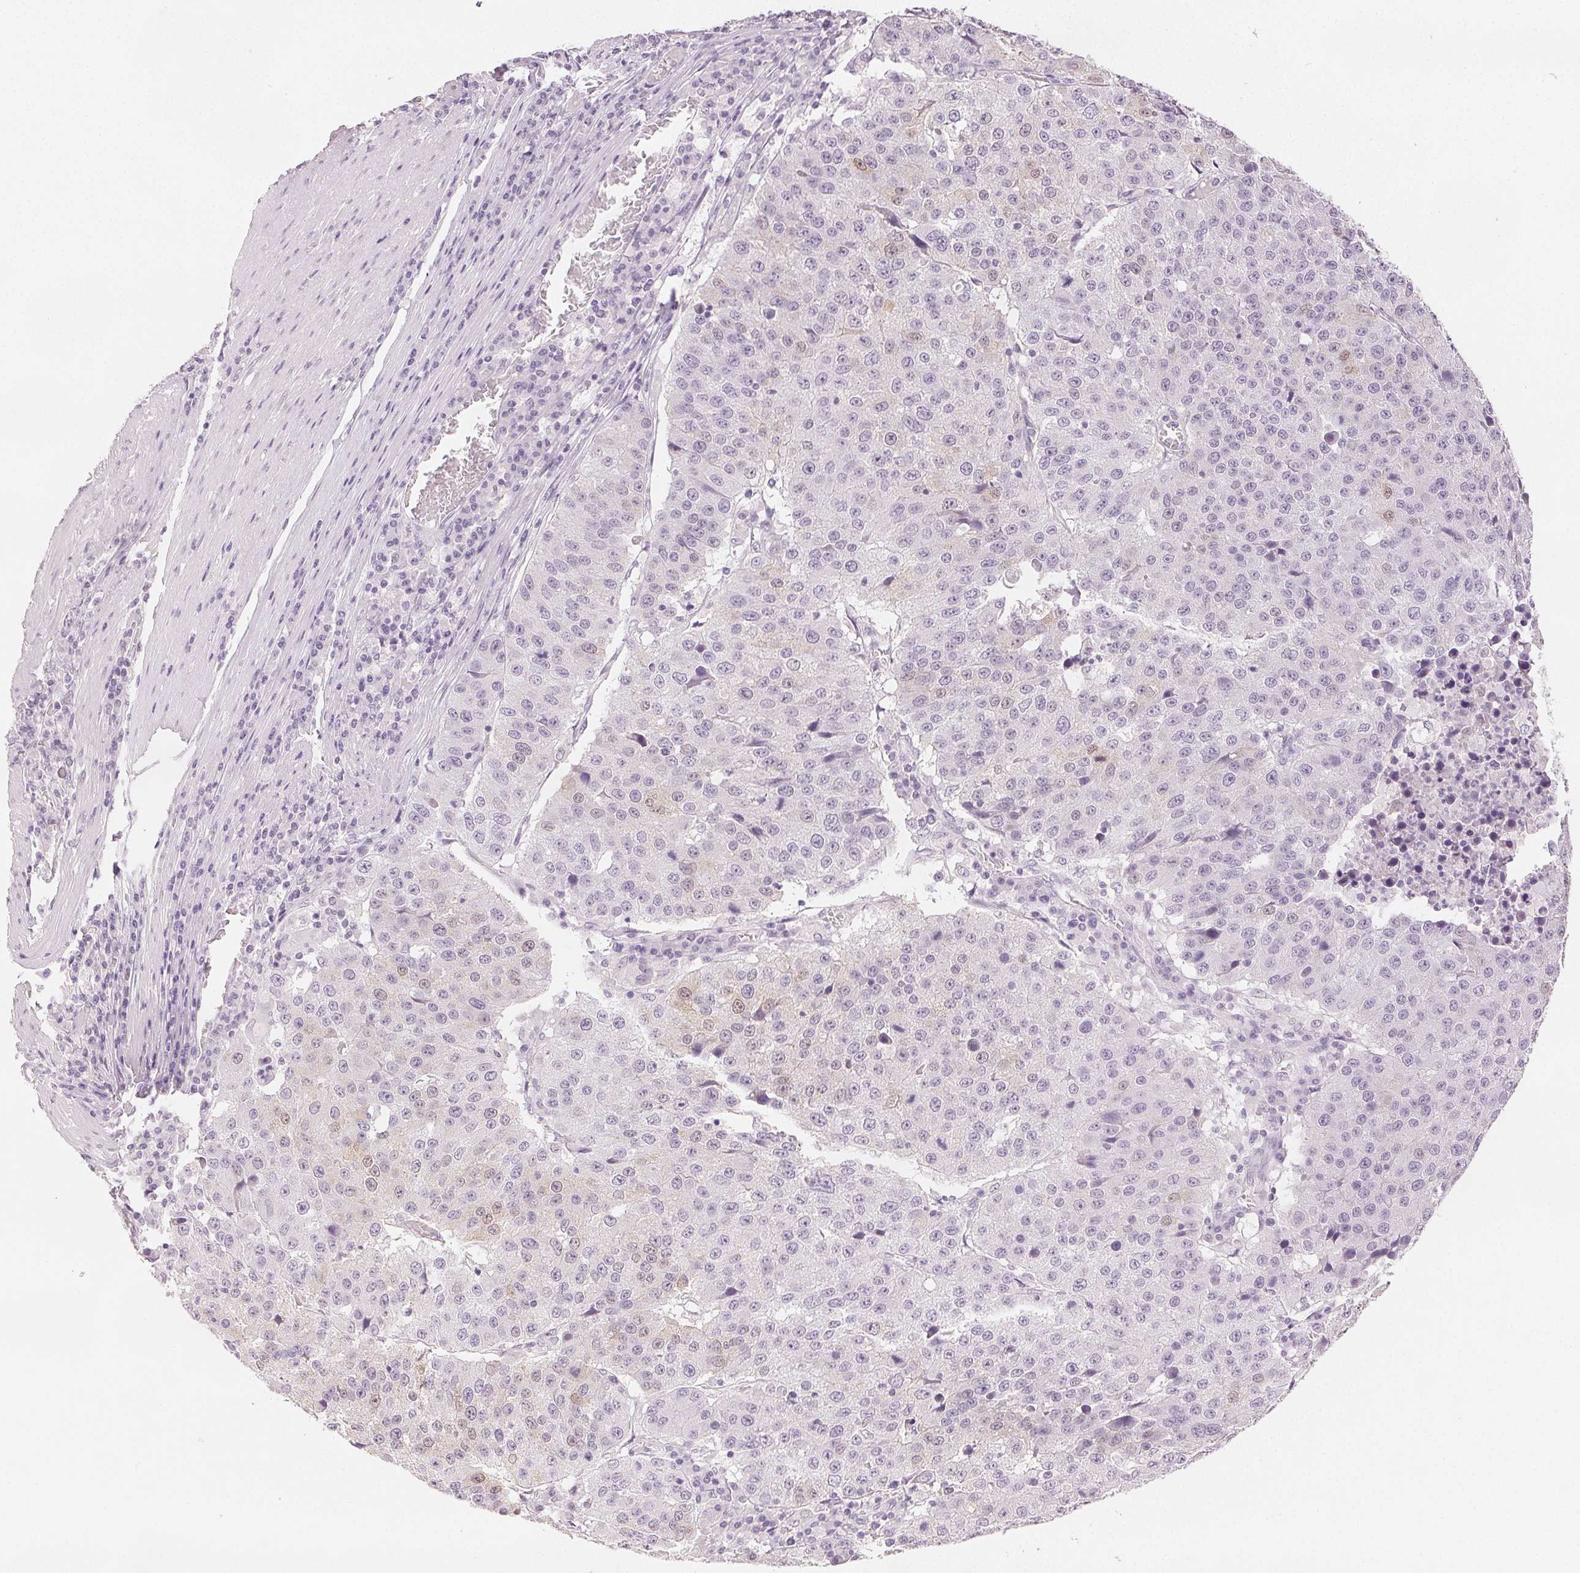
{"staining": {"intensity": "weak", "quantity": "<25%", "location": "cytoplasmic/membranous,nuclear"}, "tissue": "stomach cancer", "cell_type": "Tumor cells", "image_type": "cancer", "snomed": [{"axis": "morphology", "description": "Adenocarcinoma, NOS"}, {"axis": "topography", "description": "Stomach"}], "caption": "IHC micrograph of neoplastic tissue: human stomach cancer (adenocarcinoma) stained with DAB shows no significant protein positivity in tumor cells. Brightfield microscopy of immunohistochemistry stained with DAB (3,3'-diaminobenzidine) (brown) and hematoxylin (blue), captured at high magnification.", "gene": "SCGN", "patient": {"sex": "male", "age": 71}}